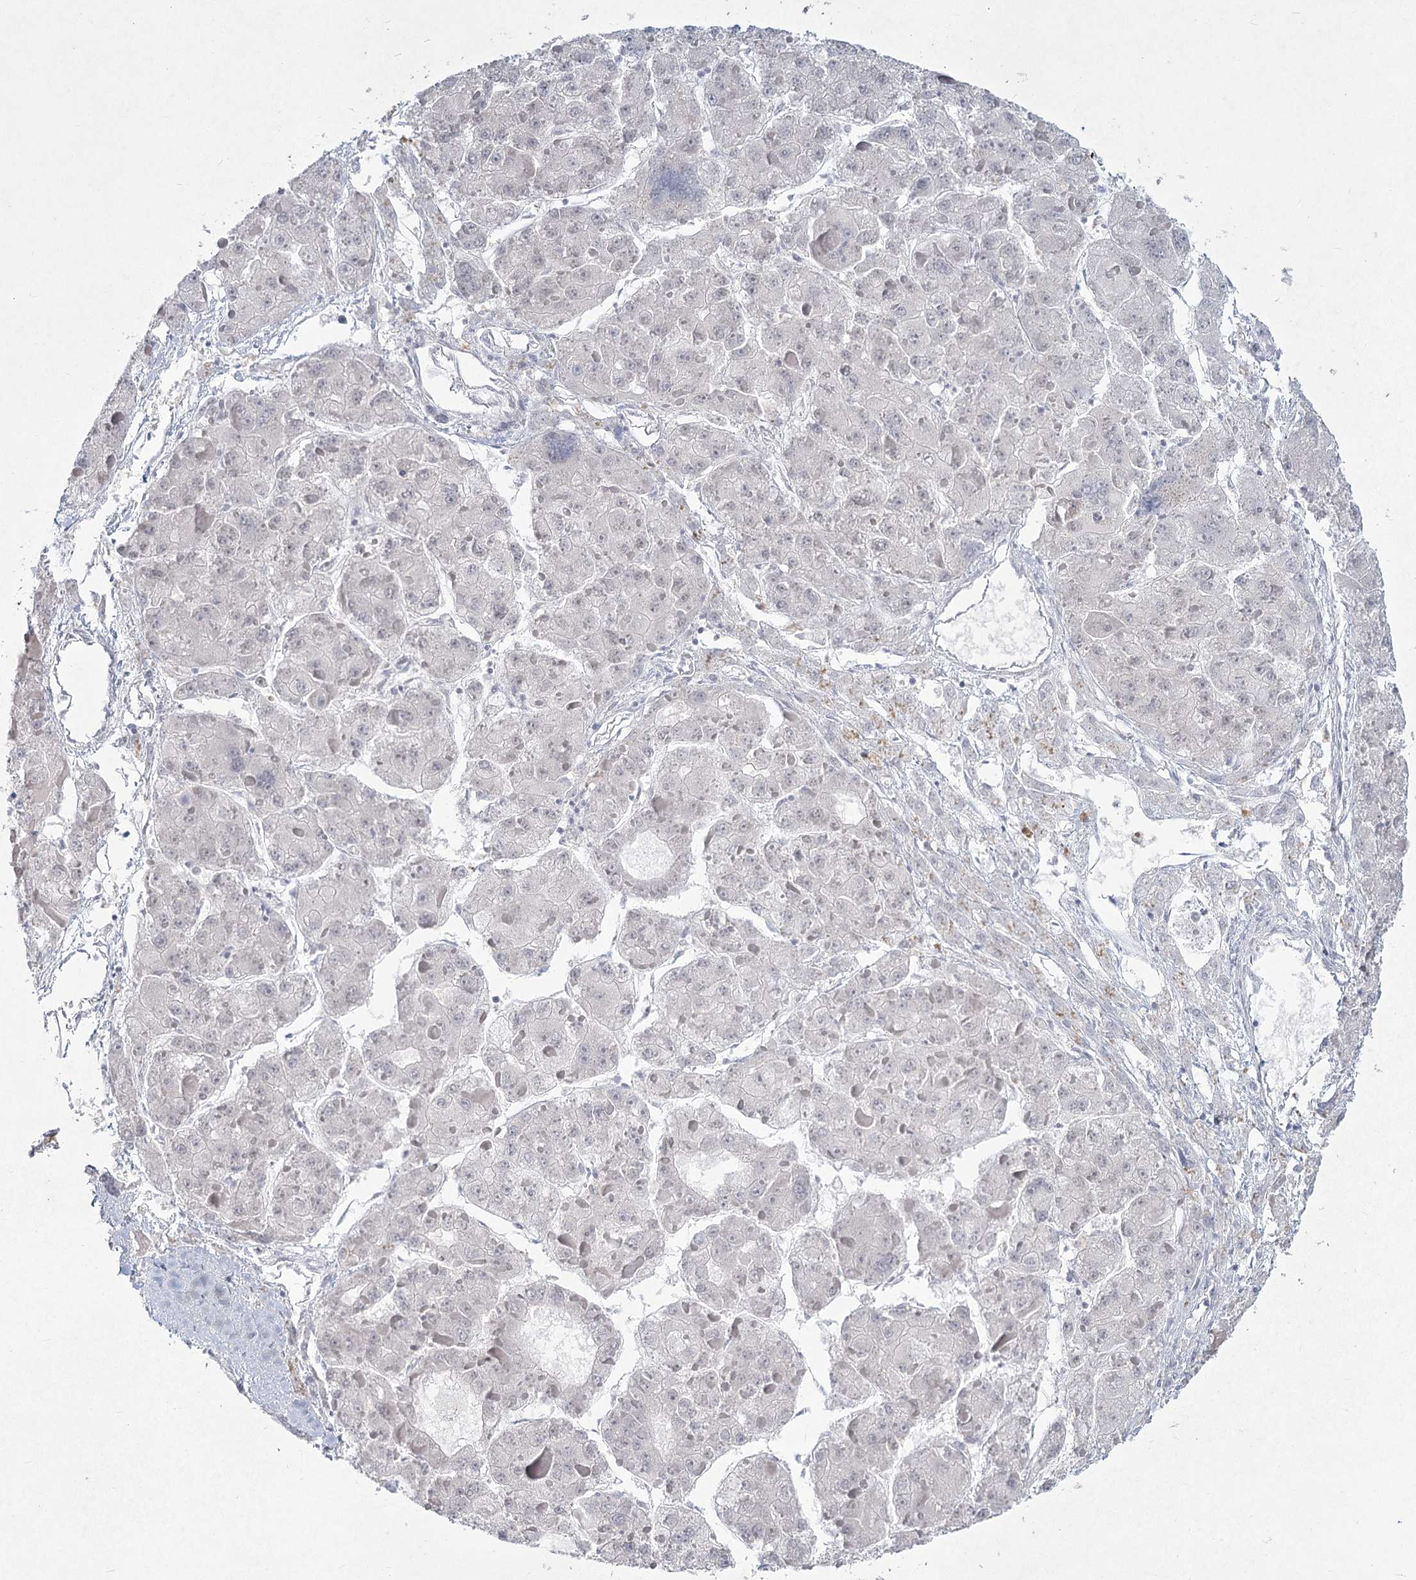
{"staining": {"intensity": "negative", "quantity": "none", "location": "none"}, "tissue": "liver cancer", "cell_type": "Tumor cells", "image_type": "cancer", "snomed": [{"axis": "morphology", "description": "Carcinoma, Hepatocellular, NOS"}, {"axis": "topography", "description": "Liver"}], "caption": "This is an immunohistochemistry image of hepatocellular carcinoma (liver). There is no expression in tumor cells.", "gene": "LY6G5C", "patient": {"sex": "female", "age": 73}}